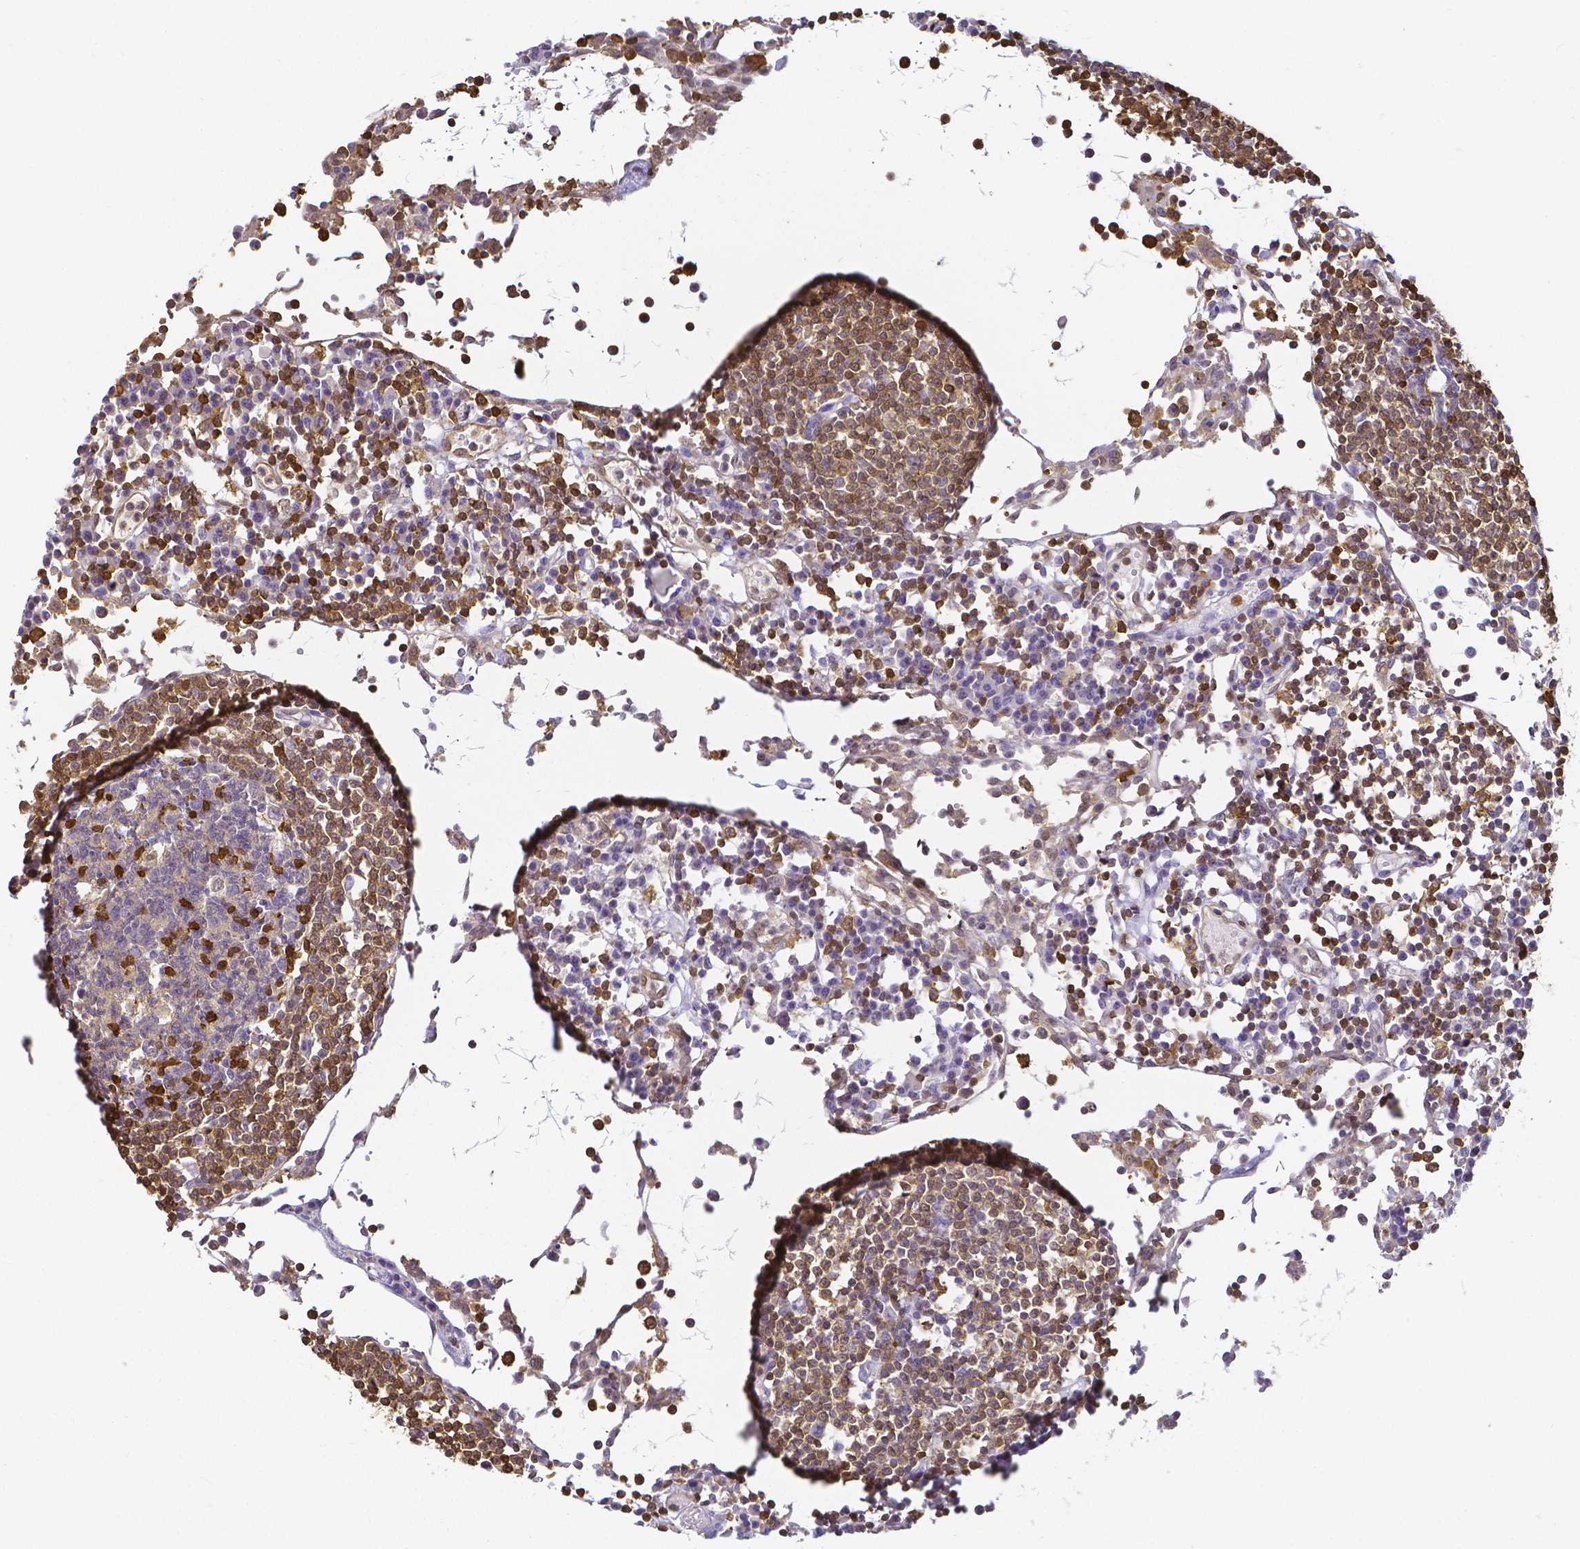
{"staining": {"intensity": "strong", "quantity": "<25%", "location": "cytoplasmic/membranous,nuclear"}, "tissue": "lymph node", "cell_type": "Germinal center cells", "image_type": "normal", "snomed": [{"axis": "morphology", "description": "Normal tissue, NOS"}, {"axis": "topography", "description": "Lymph node"}], "caption": "An immunohistochemistry (IHC) micrograph of normal tissue is shown. Protein staining in brown labels strong cytoplasmic/membranous,nuclear positivity in lymph node within germinal center cells.", "gene": "COTL1", "patient": {"sex": "female", "age": 78}}